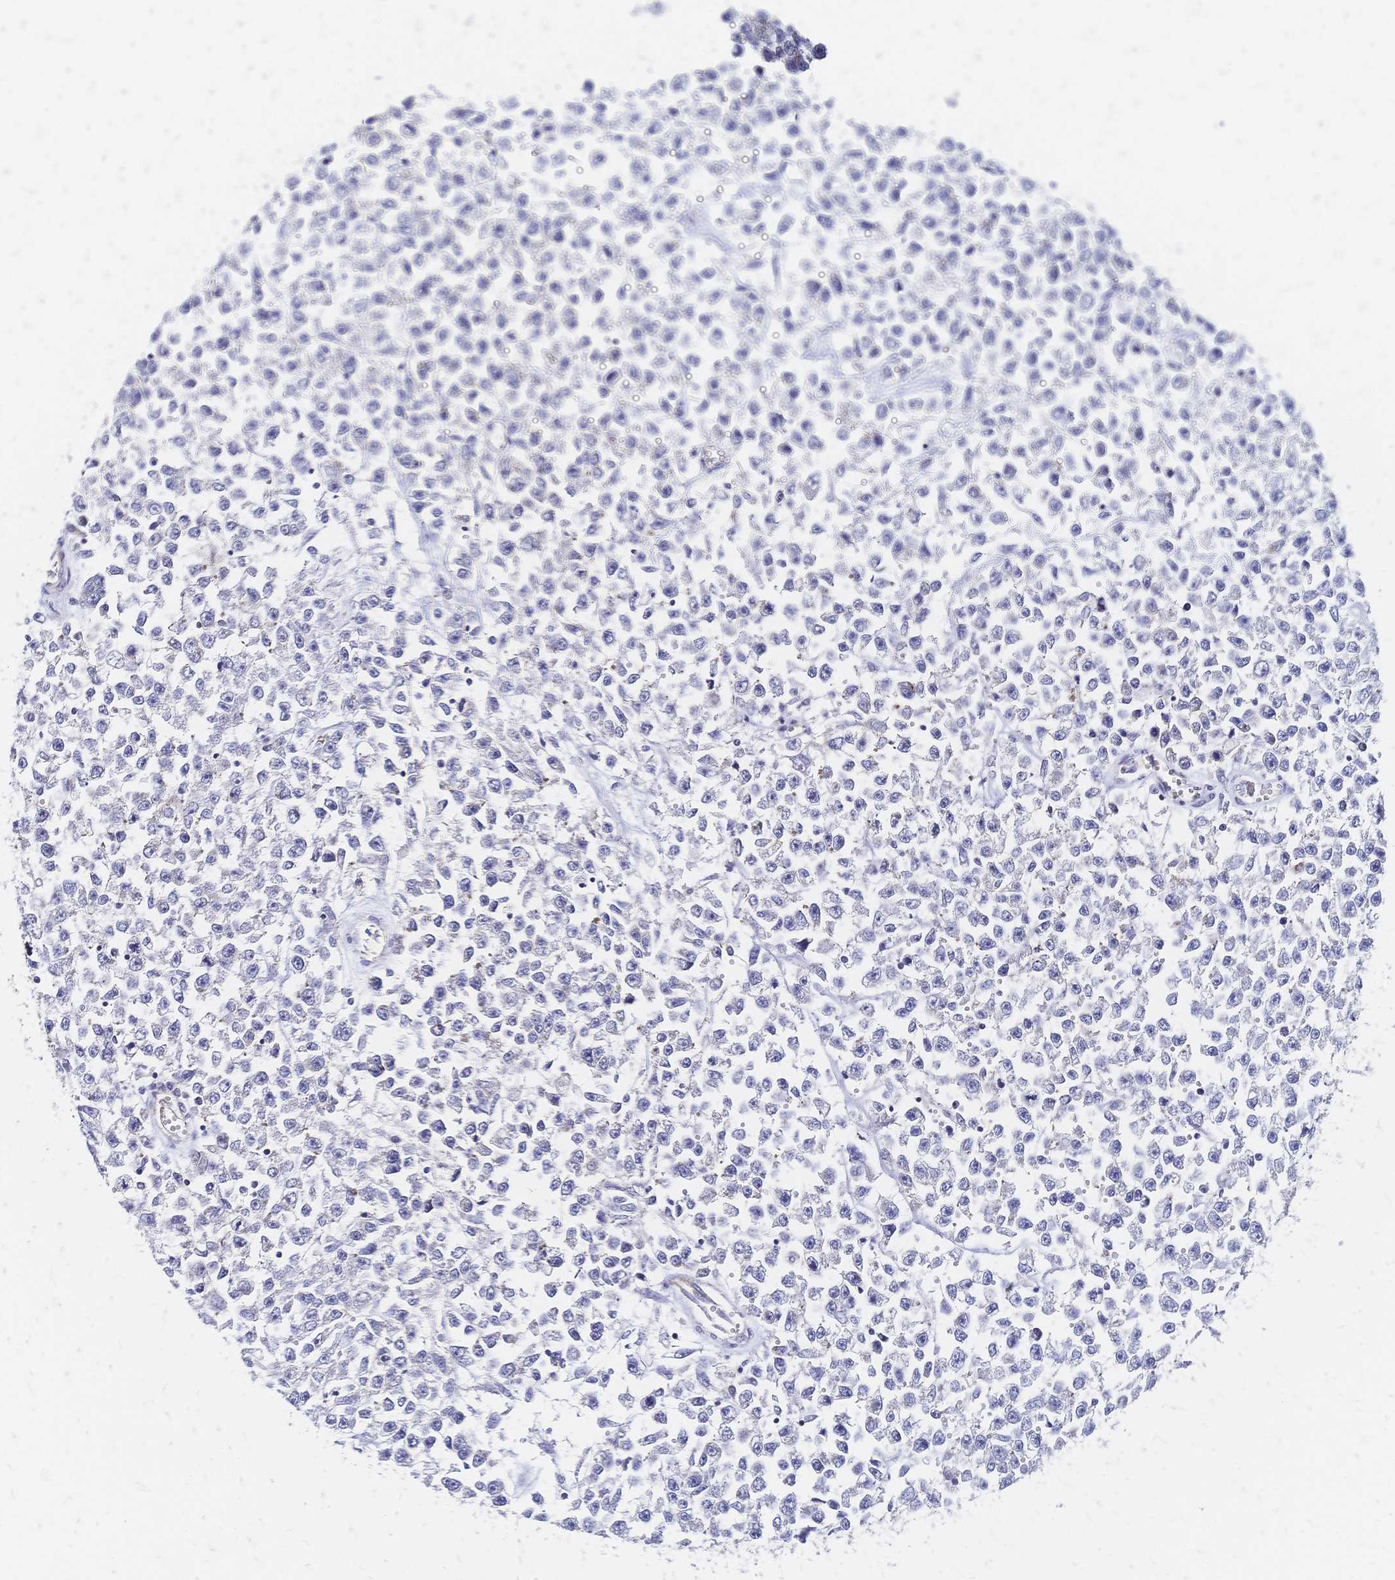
{"staining": {"intensity": "negative", "quantity": "none", "location": "none"}, "tissue": "testis cancer", "cell_type": "Tumor cells", "image_type": "cancer", "snomed": [{"axis": "morphology", "description": "Seminoma, NOS"}, {"axis": "topography", "description": "Testis"}], "caption": "Immunohistochemistry (IHC) micrograph of human testis seminoma stained for a protein (brown), which demonstrates no expression in tumor cells.", "gene": "SLC5A1", "patient": {"sex": "male", "age": 34}}